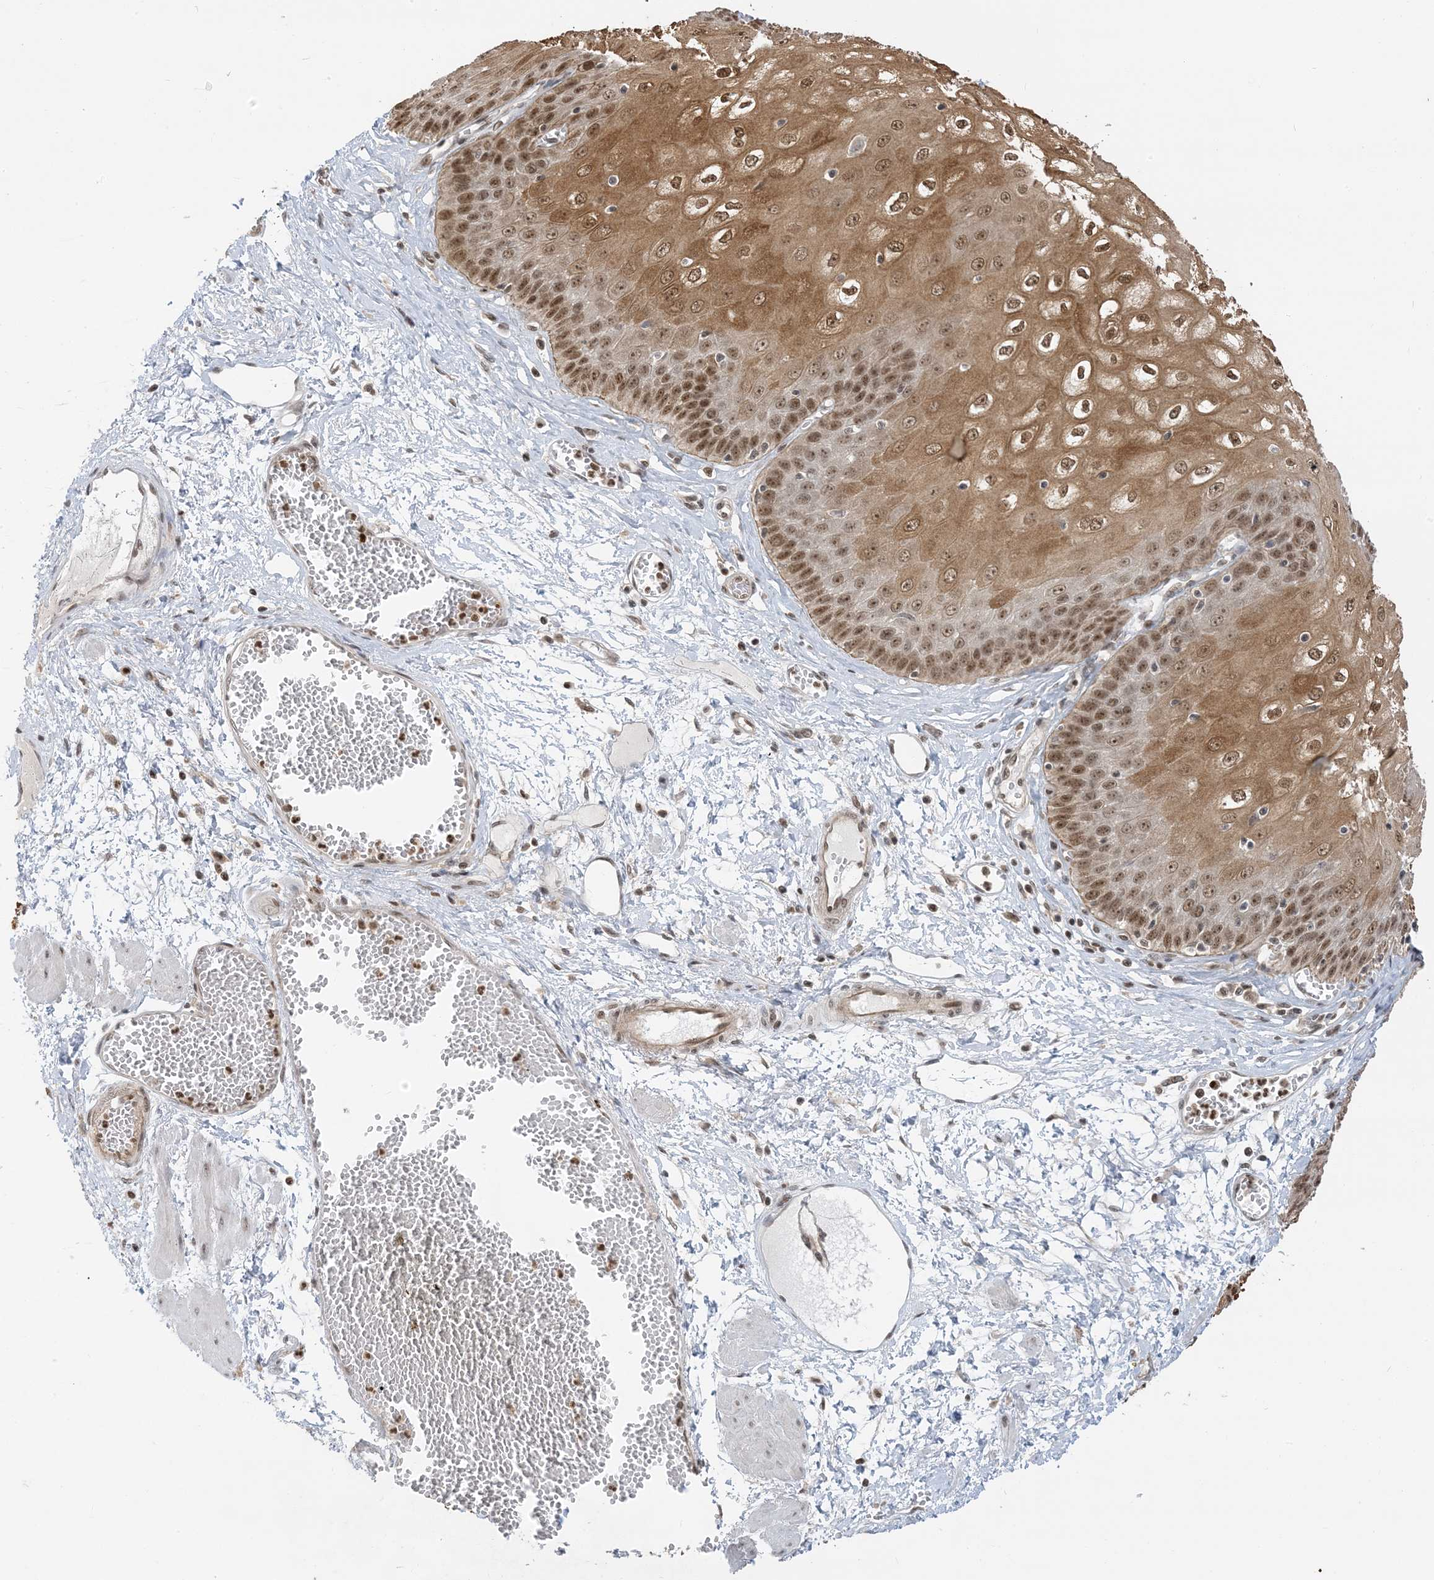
{"staining": {"intensity": "strong", "quantity": ">75%", "location": "cytoplasmic/membranous,nuclear"}, "tissue": "esophagus", "cell_type": "Squamous epithelial cells", "image_type": "normal", "snomed": [{"axis": "morphology", "description": "Normal tissue, NOS"}, {"axis": "topography", "description": "Esophagus"}], "caption": "Strong cytoplasmic/membranous,nuclear expression is seen in about >75% of squamous epithelial cells in normal esophagus.", "gene": "ZNF740", "patient": {"sex": "male", "age": 60}}